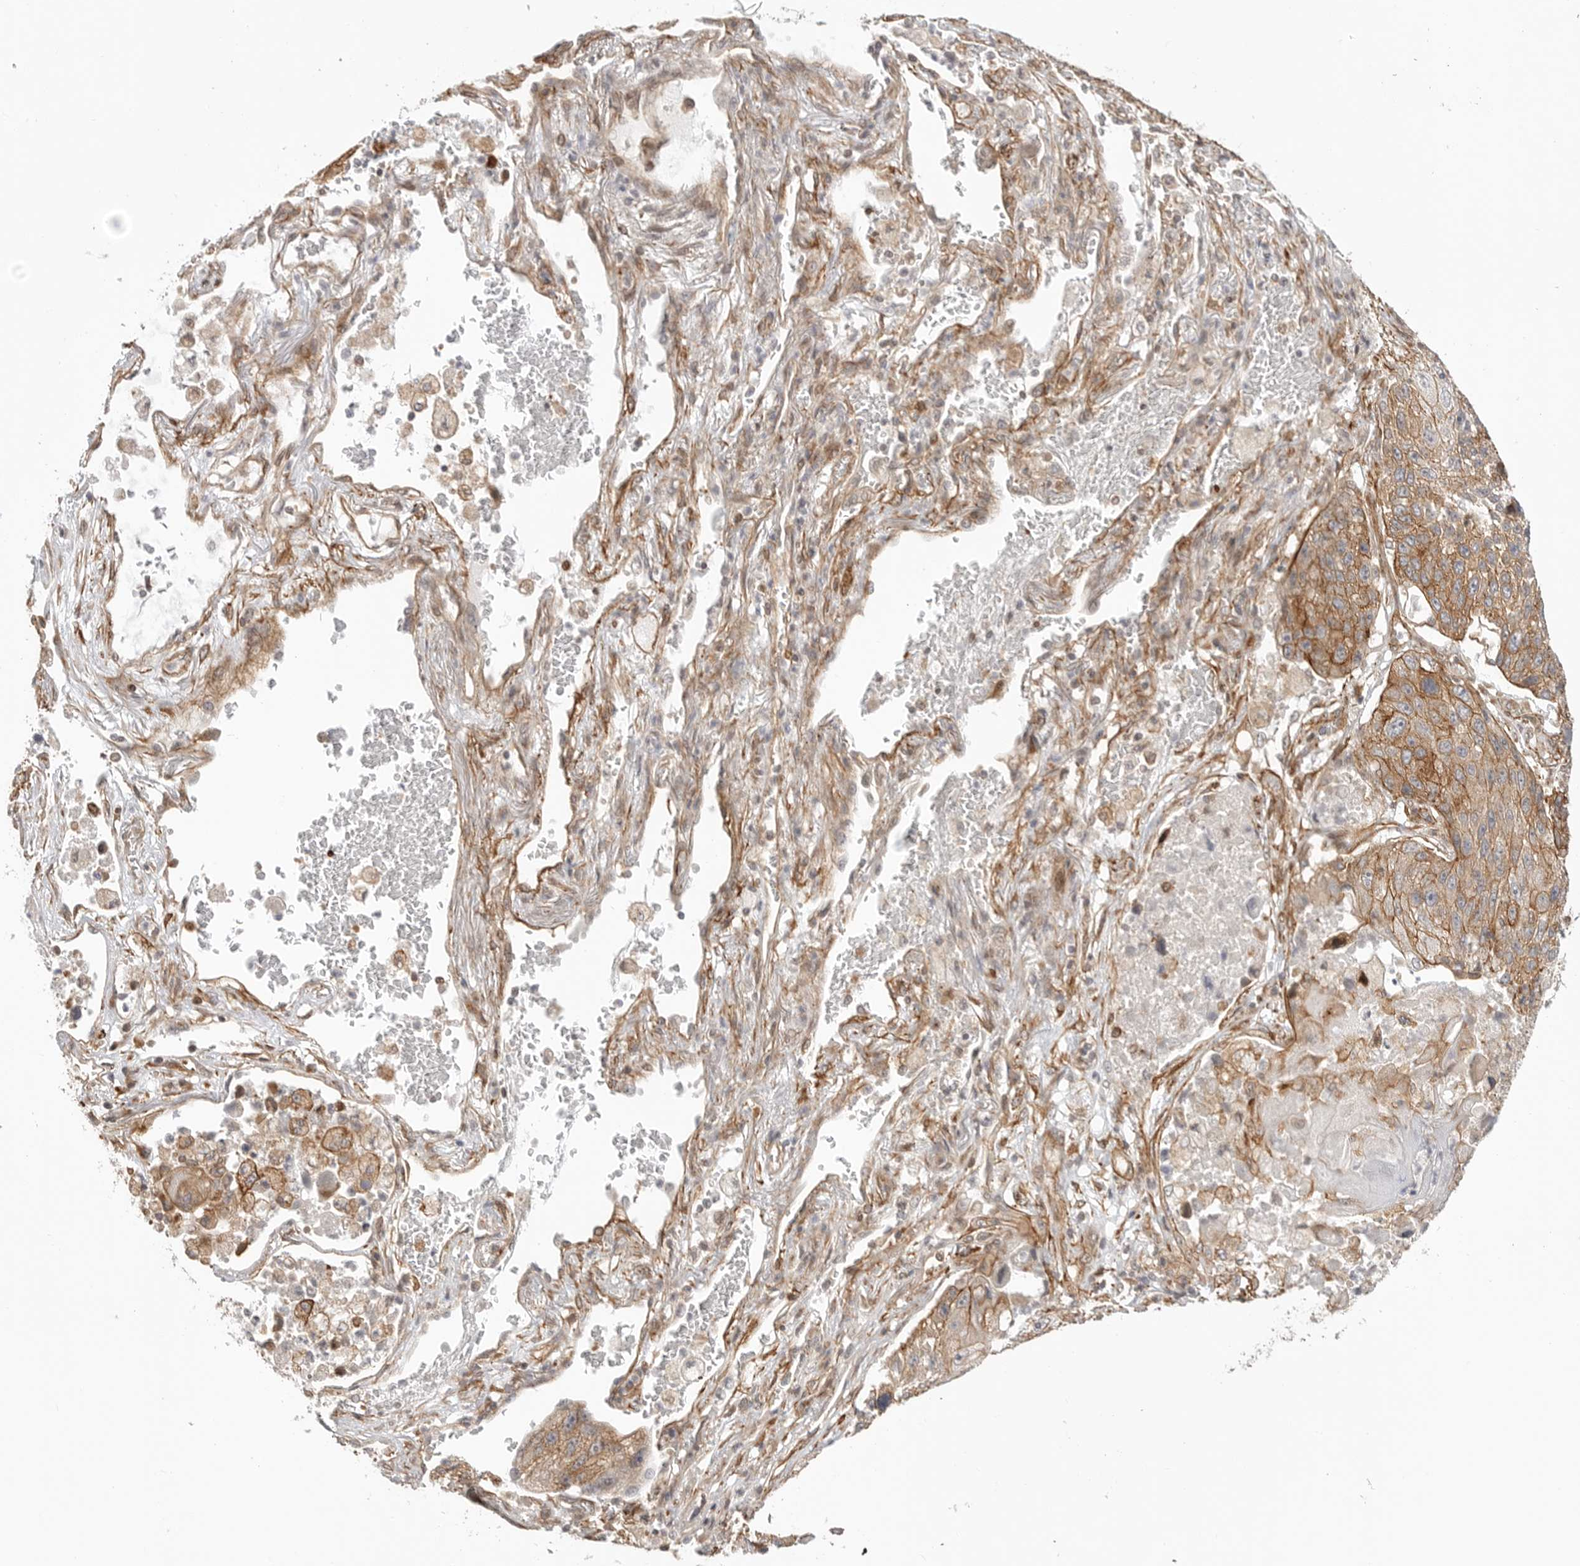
{"staining": {"intensity": "moderate", "quantity": ">75%", "location": "cytoplasmic/membranous"}, "tissue": "lung cancer", "cell_type": "Tumor cells", "image_type": "cancer", "snomed": [{"axis": "morphology", "description": "Squamous cell carcinoma, NOS"}, {"axis": "topography", "description": "Lung"}], "caption": "Brown immunohistochemical staining in human lung cancer (squamous cell carcinoma) displays moderate cytoplasmic/membranous positivity in approximately >75% of tumor cells. Nuclei are stained in blue.", "gene": "ATOH7", "patient": {"sex": "male", "age": 61}}